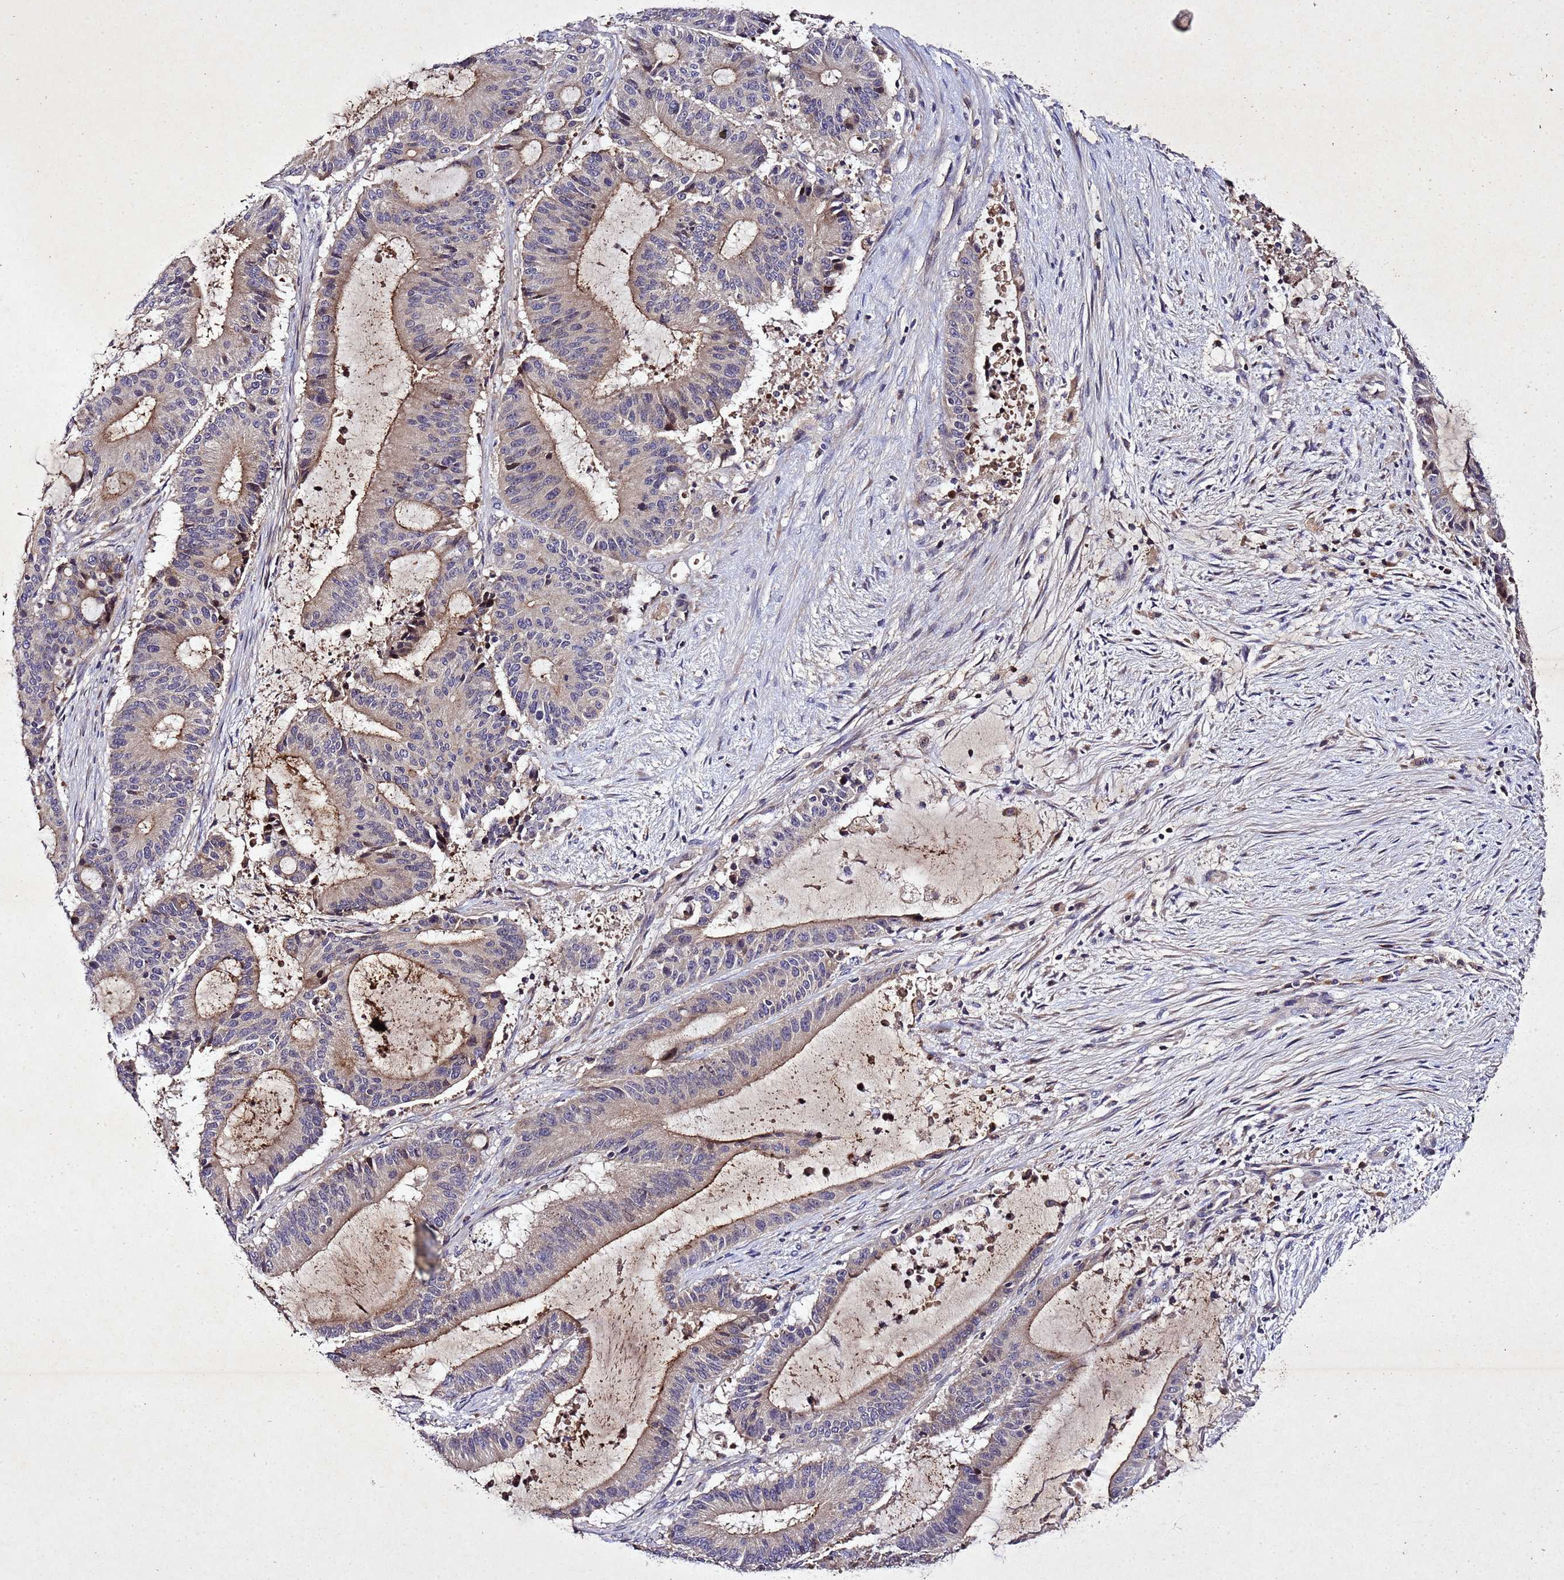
{"staining": {"intensity": "weak", "quantity": "25%-75%", "location": "cytoplasmic/membranous"}, "tissue": "liver cancer", "cell_type": "Tumor cells", "image_type": "cancer", "snomed": [{"axis": "morphology", "description": "Normal tissue, NOS"}, {"axis": "morphology", "description": "Cholangiocarcinoma"}, {"axis": "topography", "description": "Liver"}, {"axis": "topography", "description": "Peripheral nerve tissue"}], "caption": "This micrograph exhibits liver cancer (cholangiocarcinoma) stained with immunohistochemistry to label a protein in brown. The cytoplasmic/membranous of tumor cells show weak positivity for the protein. Nuclei are counter-stained blue.", "gene": "SV2B", "patient": {"sex": "female", "age": 73}}